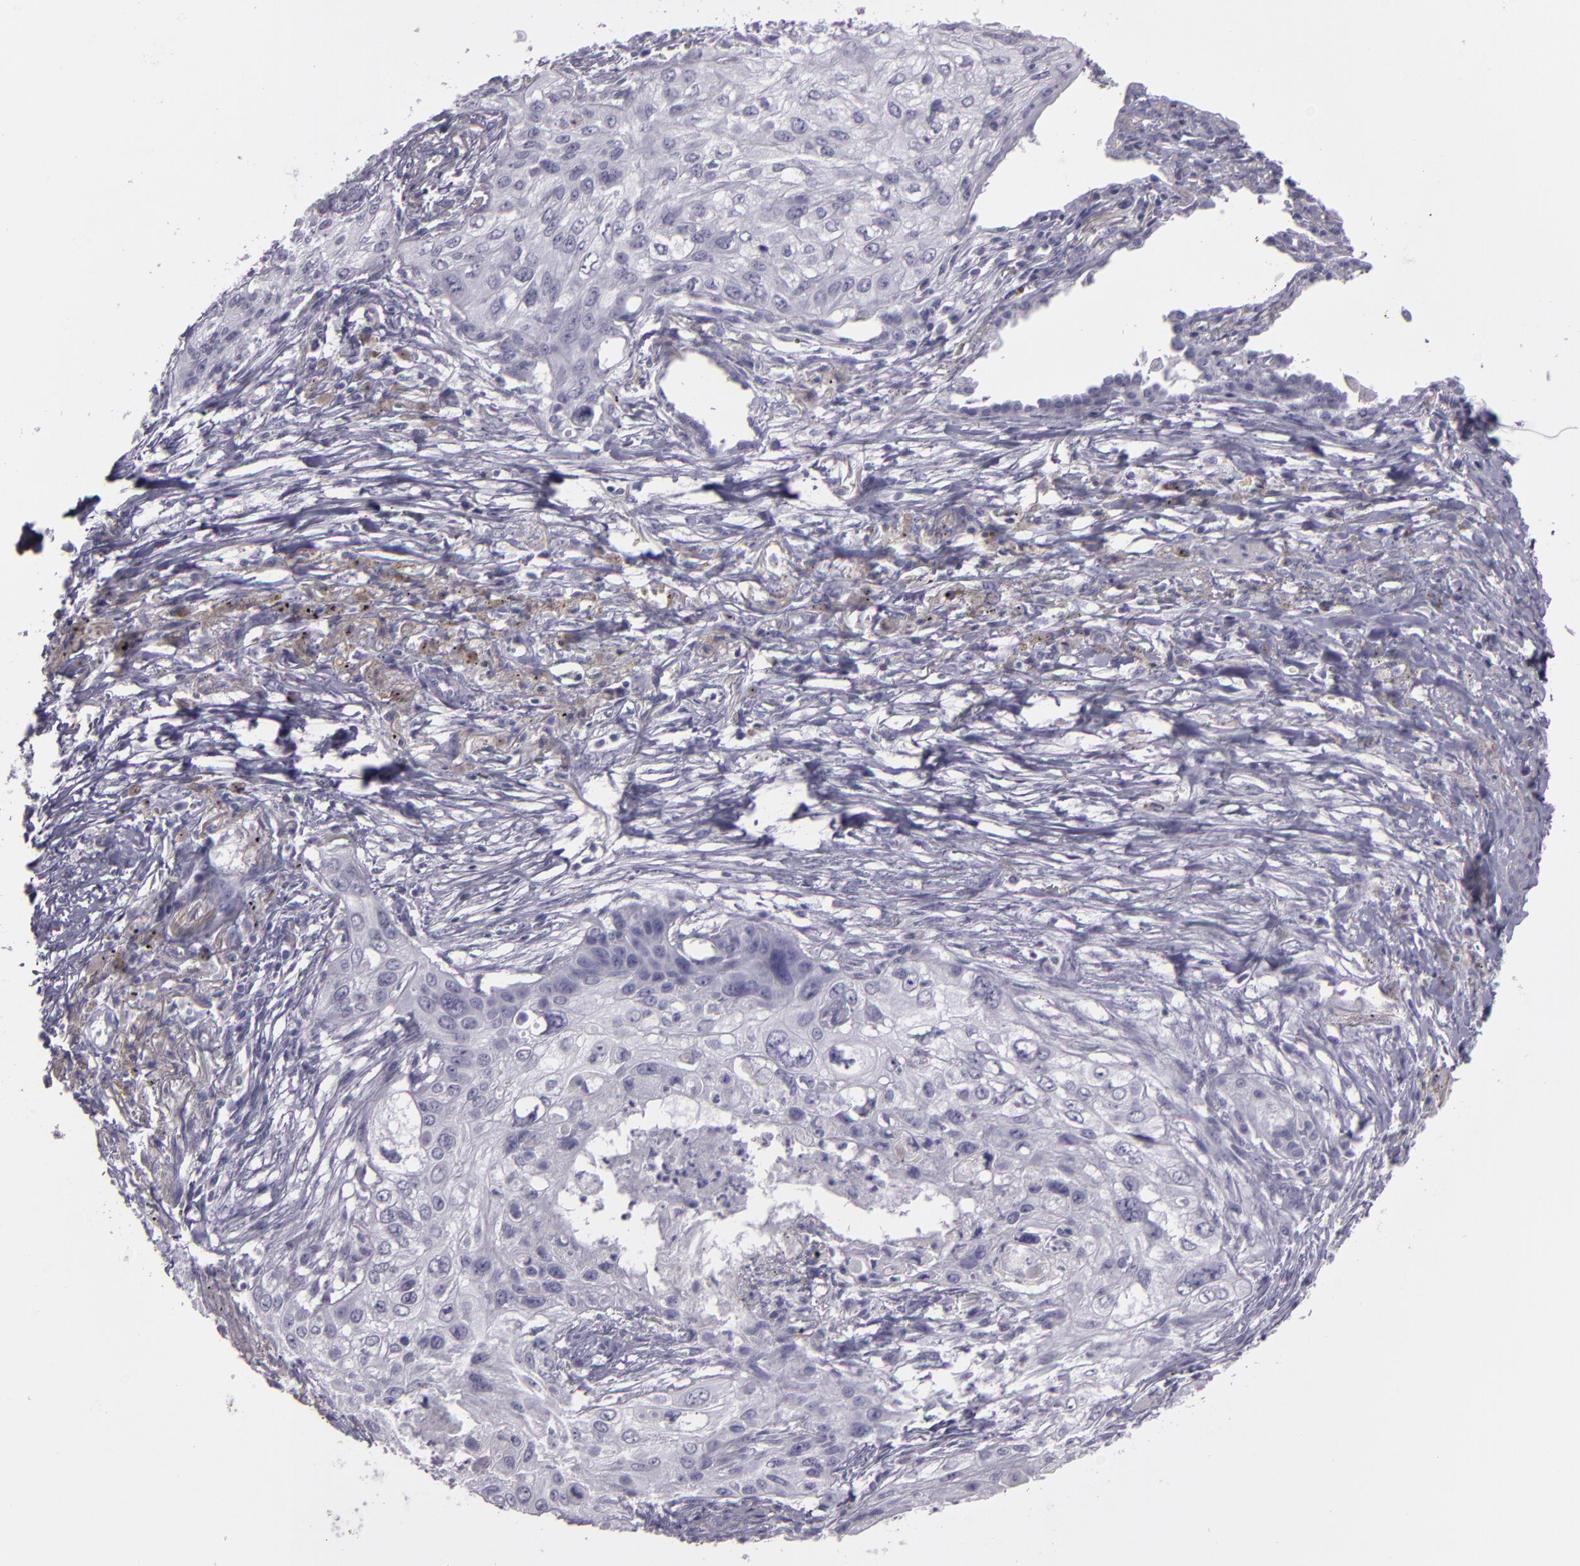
{"staining": {"intensity": "negative", "quantity": "none", "location": "none"}, "tissue": "lung cancer", "cell_type": "Tumor cells", "image_type": "cancer", "snomed": [{"axis": "morphology", "description": "Squamous cell carcinoma, NOS"}, {"axis": "topography", "description": "Lung"}], "caption": "This is an immunohistochemistry photomicrograph of lung cancer. There is no staining in tumor cells.", "gene": "MCM3", "patient": {"sex": "male", "age": 71}}